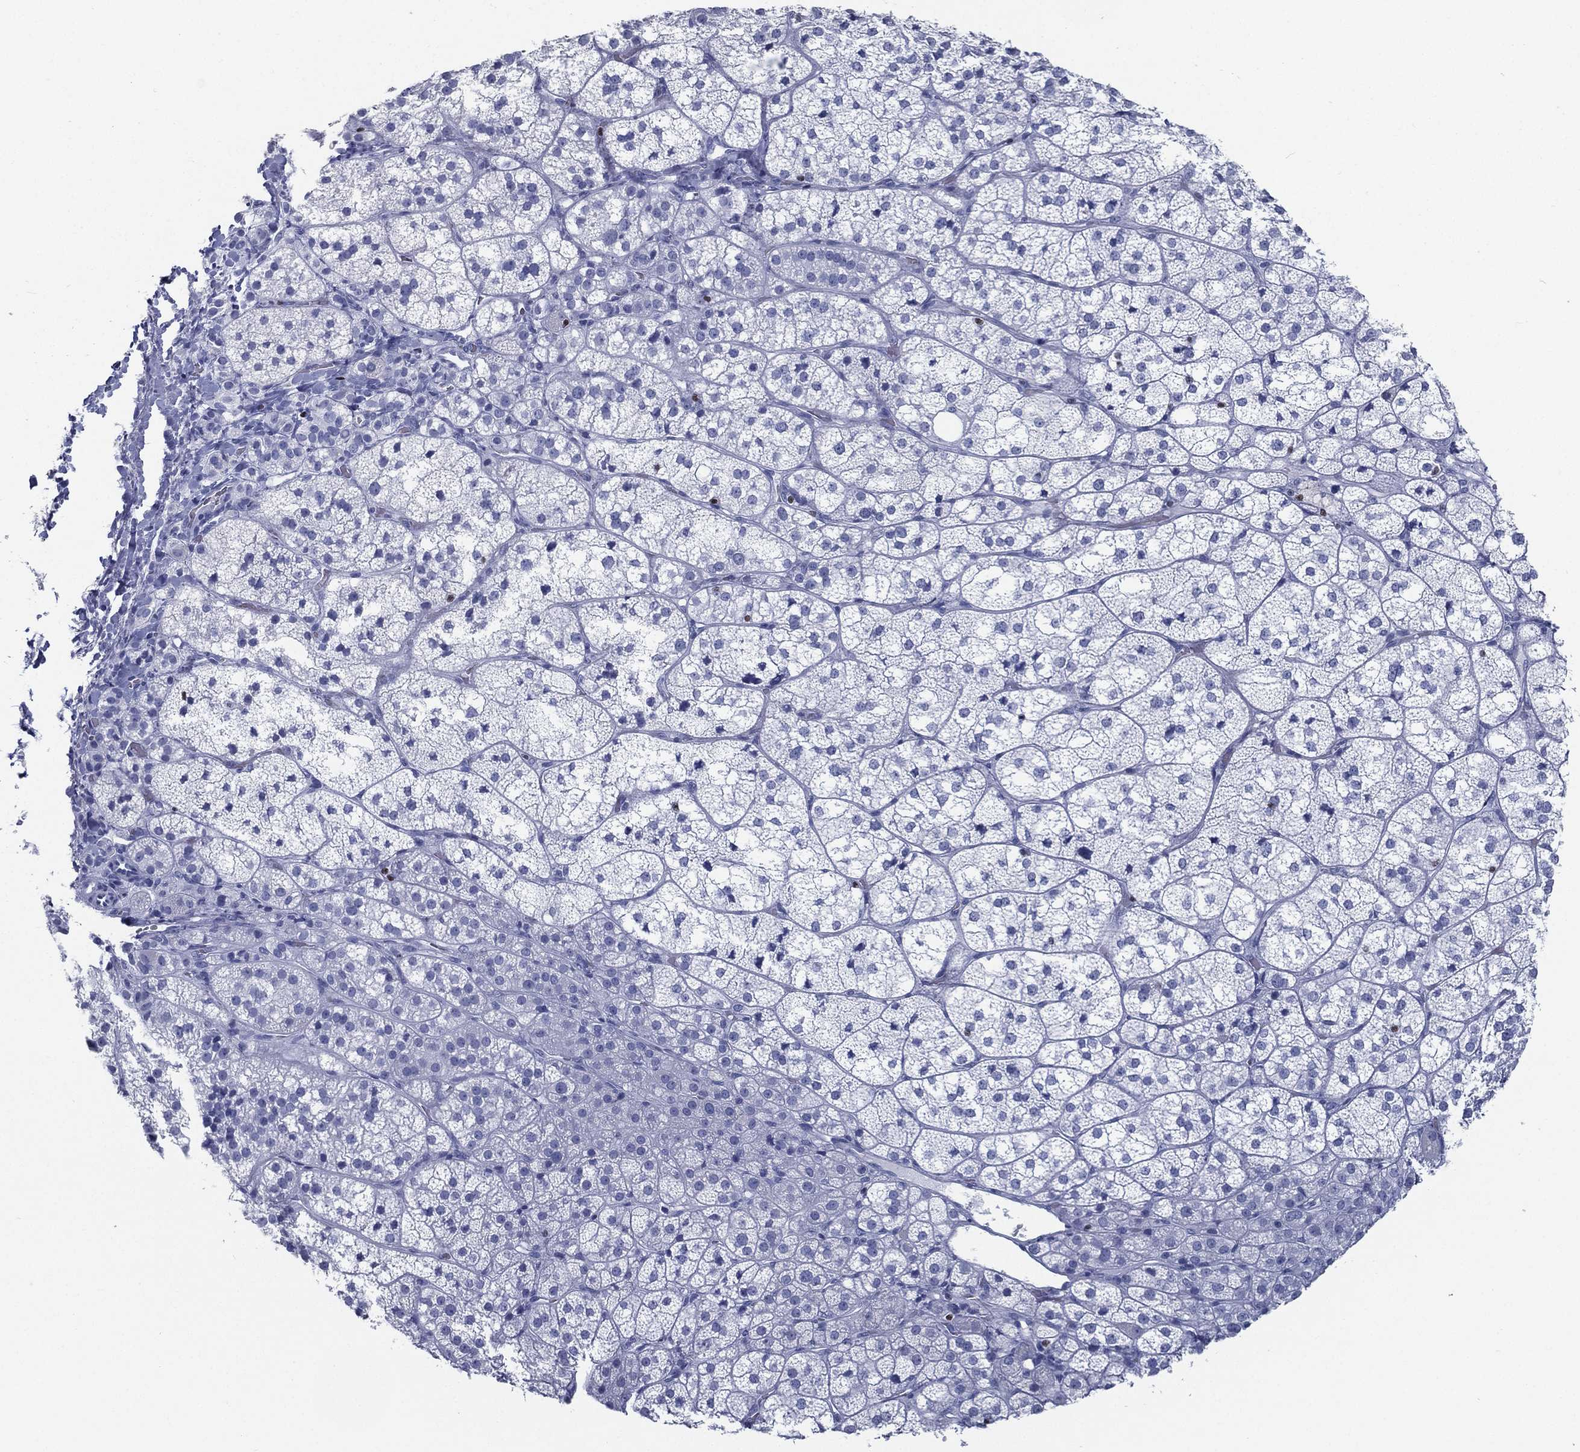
{"staining": {"intensity": "negative", "quantity": "none", "location": "none"}, "tissue": "adrenal gland", "cell_type": "Glandular cells", "image_type": "normal", "snomed": [{"axis": "morphology", "description": "Normal tissue, NOS"}, {"axis": "topography", "description": "Adrenal gland"}], "caption": "Glandular cells are negative for brown protein staining in benign adrenal gland. (DAB immunohistochemistry (IHC) visualized using brightfield microscopy, high magnification).", "gene": "PYHIN1", "patient": {"sex": "female", "age": 60}}